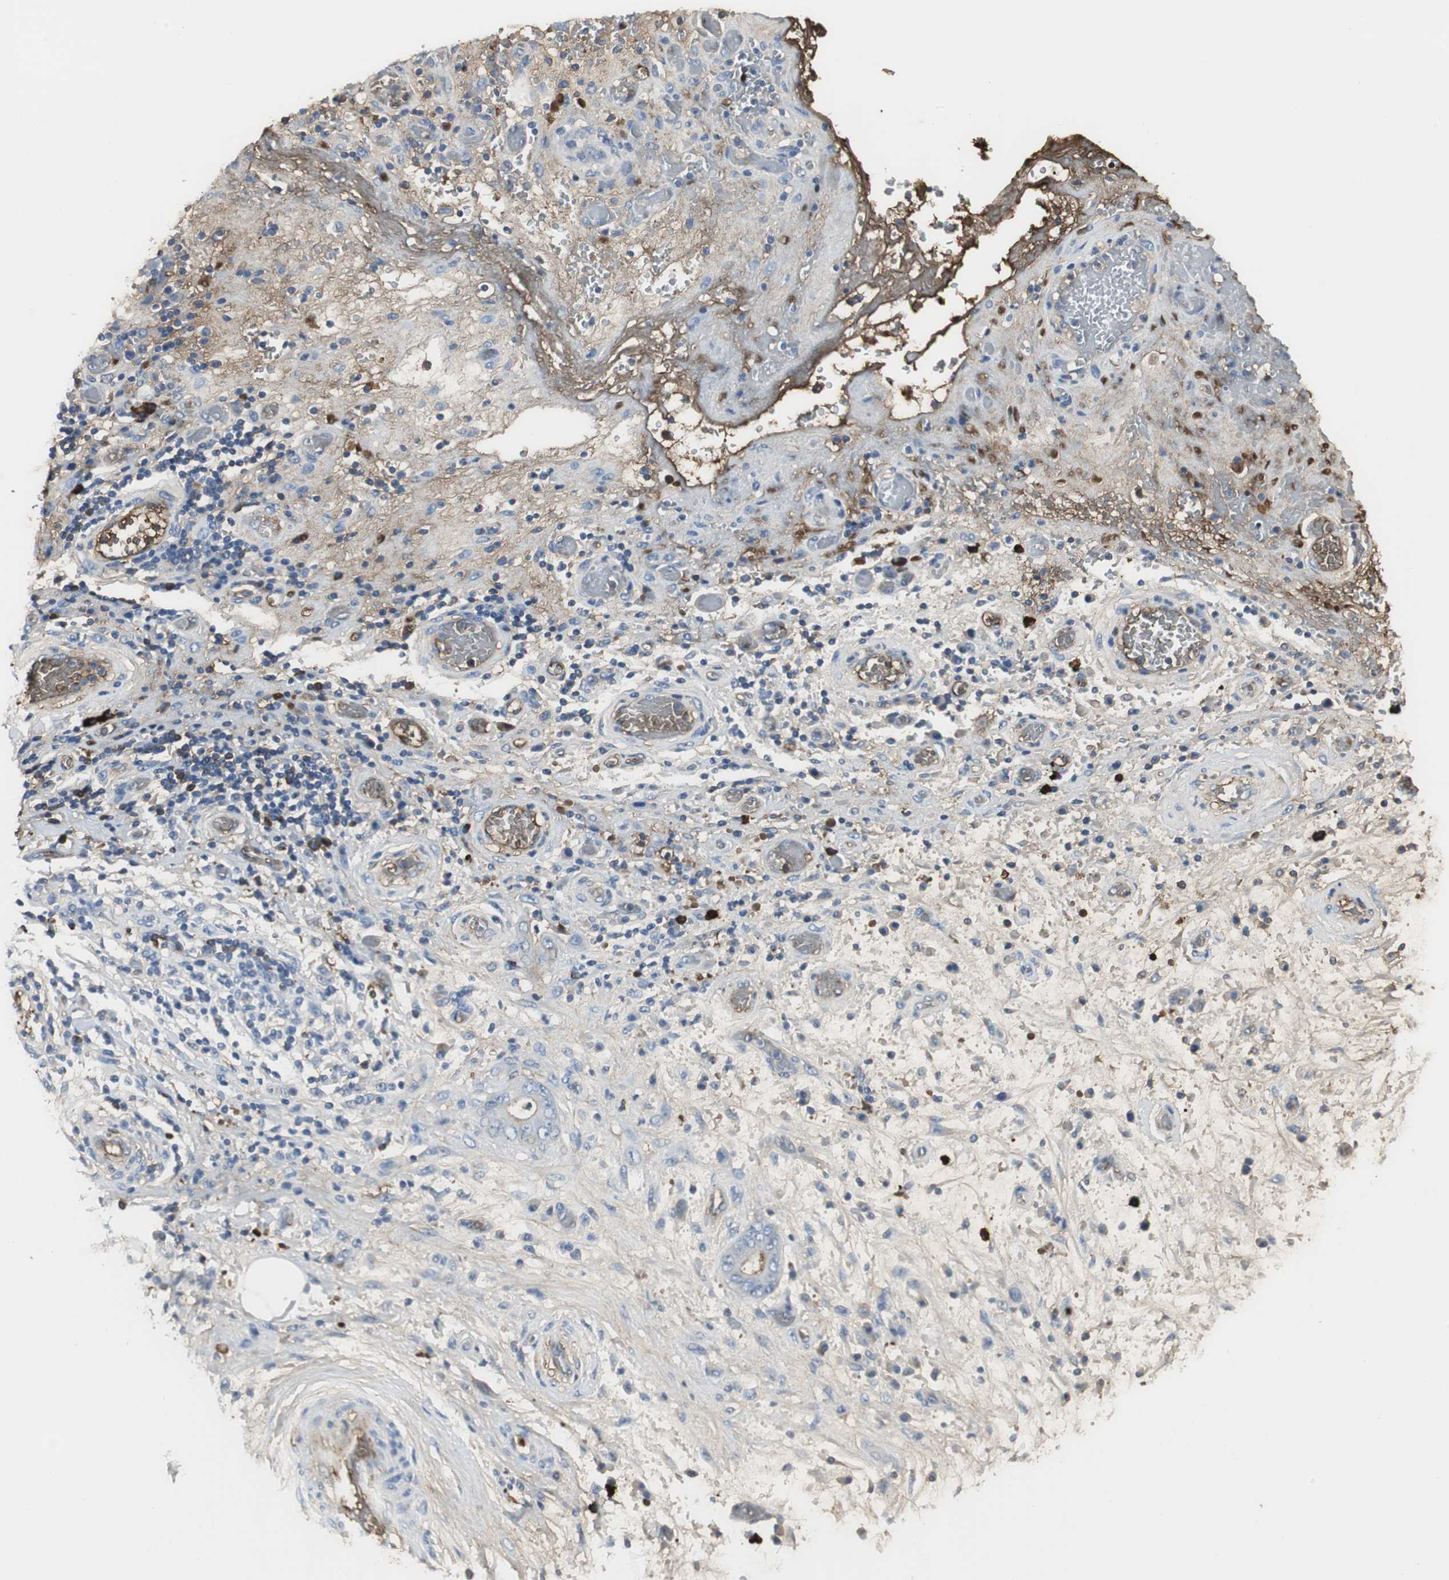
{"staining": {"intensity": "weak", "quantity": "<25%", "location": "cytoplasmic/membranous"}, "tissue": "stomach cancer", "cell_type": "Tumor cells", "image_type": "cancer", "snomed": [{"axis": "morphology", "description": "Adenocarcinoma, NOS"}, {"axis": "topography", "description": "Stomach"}], "caption": "Photomicrograph shows no protein positivity in tumor cells of adenocarcinoma (stomach) tissue. (DAB immunohistochemistry with hematoxylin counter stain).", "gene": "IGHA1", "patient": {"sex": "female", "age": 73}}